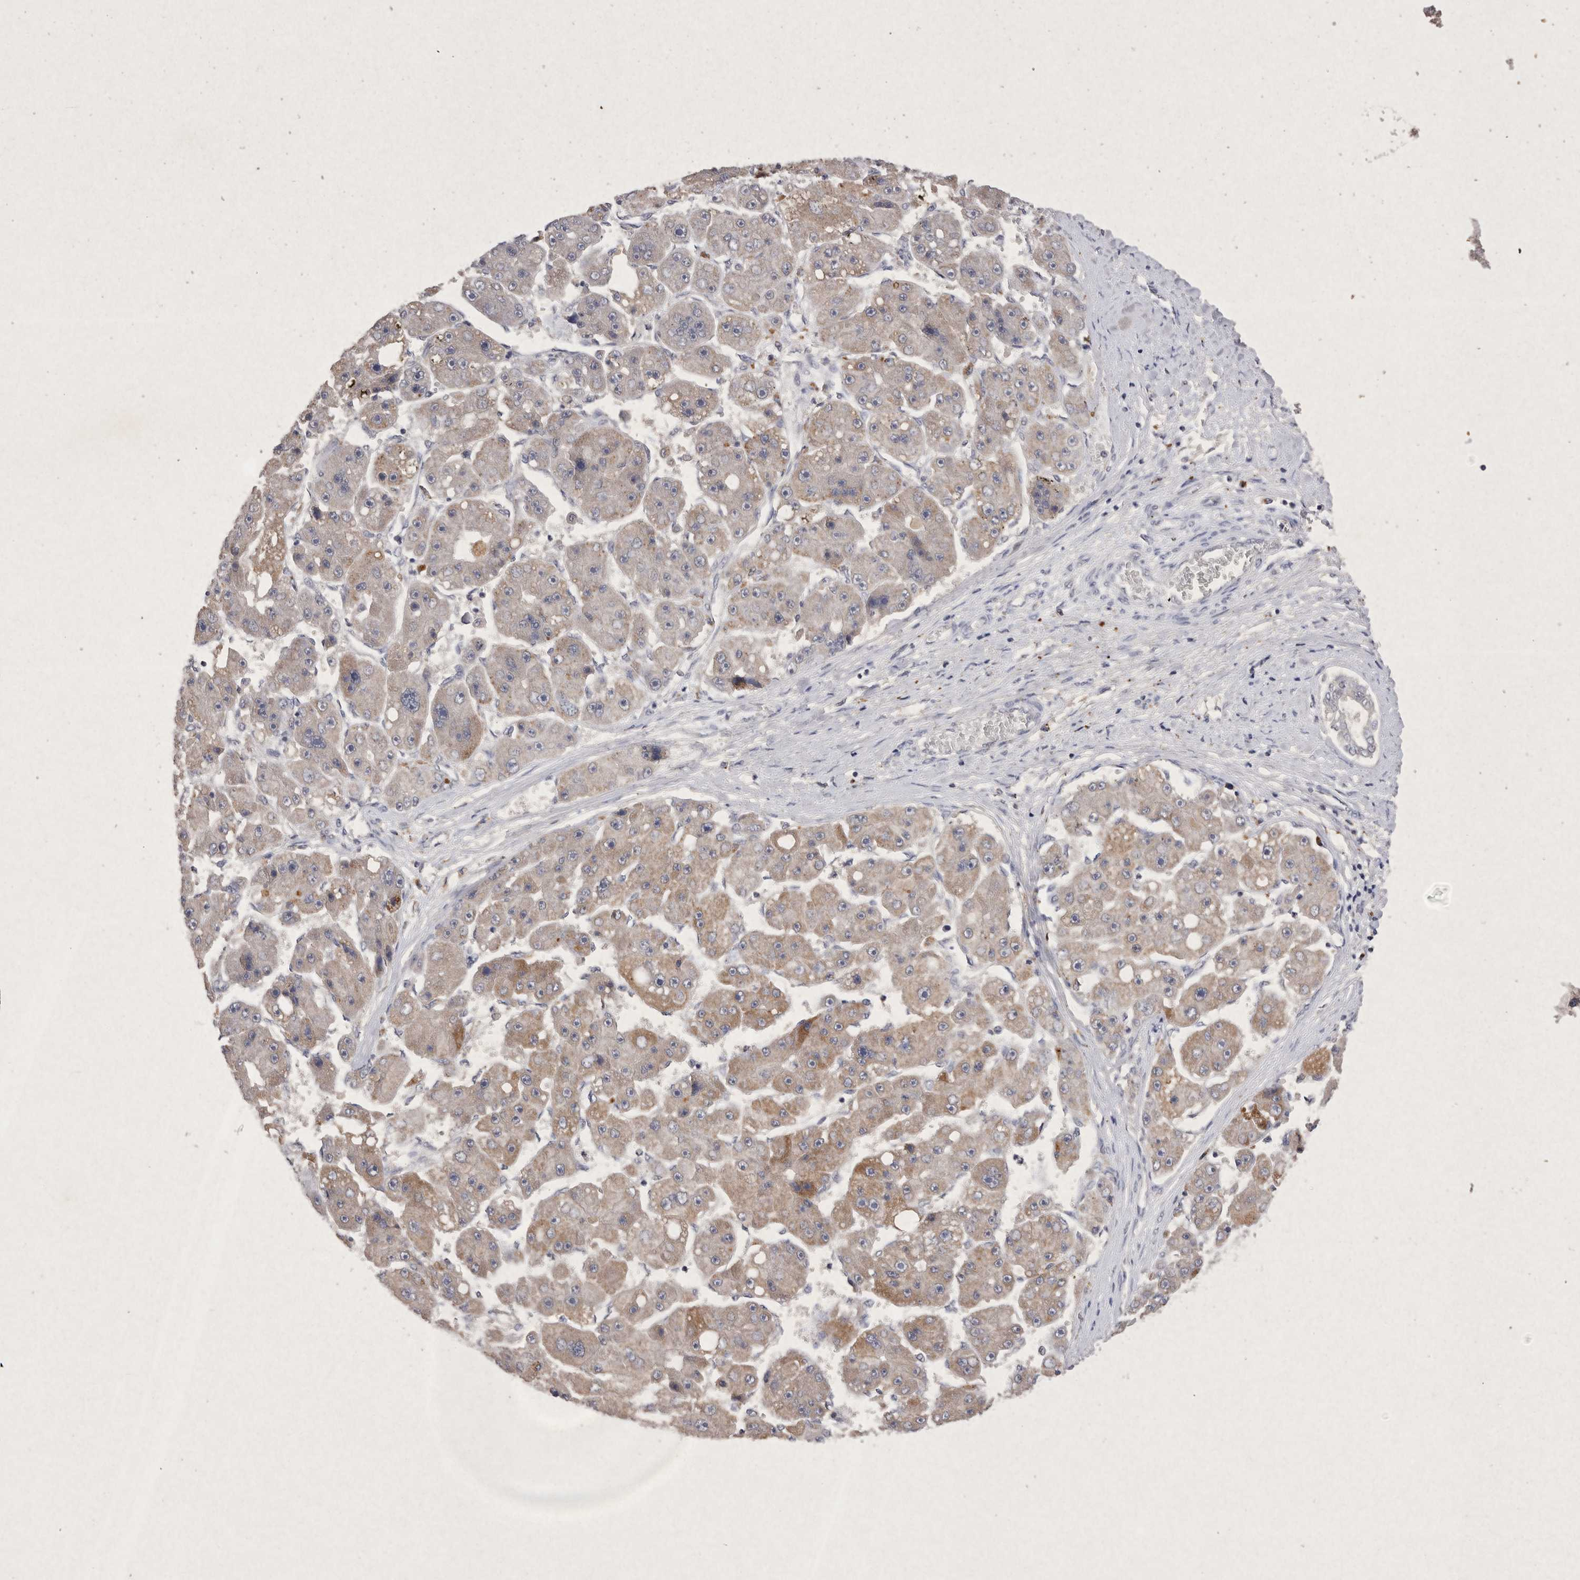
{"staining": {"intensity": "weak", "quantity": "25%-75%", "location": "cytoplasmic/membranous"}, "tissue": "liver cancer", "cell_type": "Tumor cells", "image_type": "cancer", "snomed": [{"axis": "morphology", "description": "Carcinoma, Hepatocellular, NOS"}, {"axis": "topography", "description": "Liver"}], "caption": "Tumor cells exhibit low levels of weak cytoplasmic/membranous staining in approximately 25%-75% of cells in human hepatocellular carcinoma (liver). The staining was performed using DAB (3,3'-diaminobenzidine) to visualize the protein expression in brown, while the nuclei were stained in blue with hematoxylin (Magnification: 20x).", "gene": "RASSF3", "patient": {"sex": "female", "age": 61}}